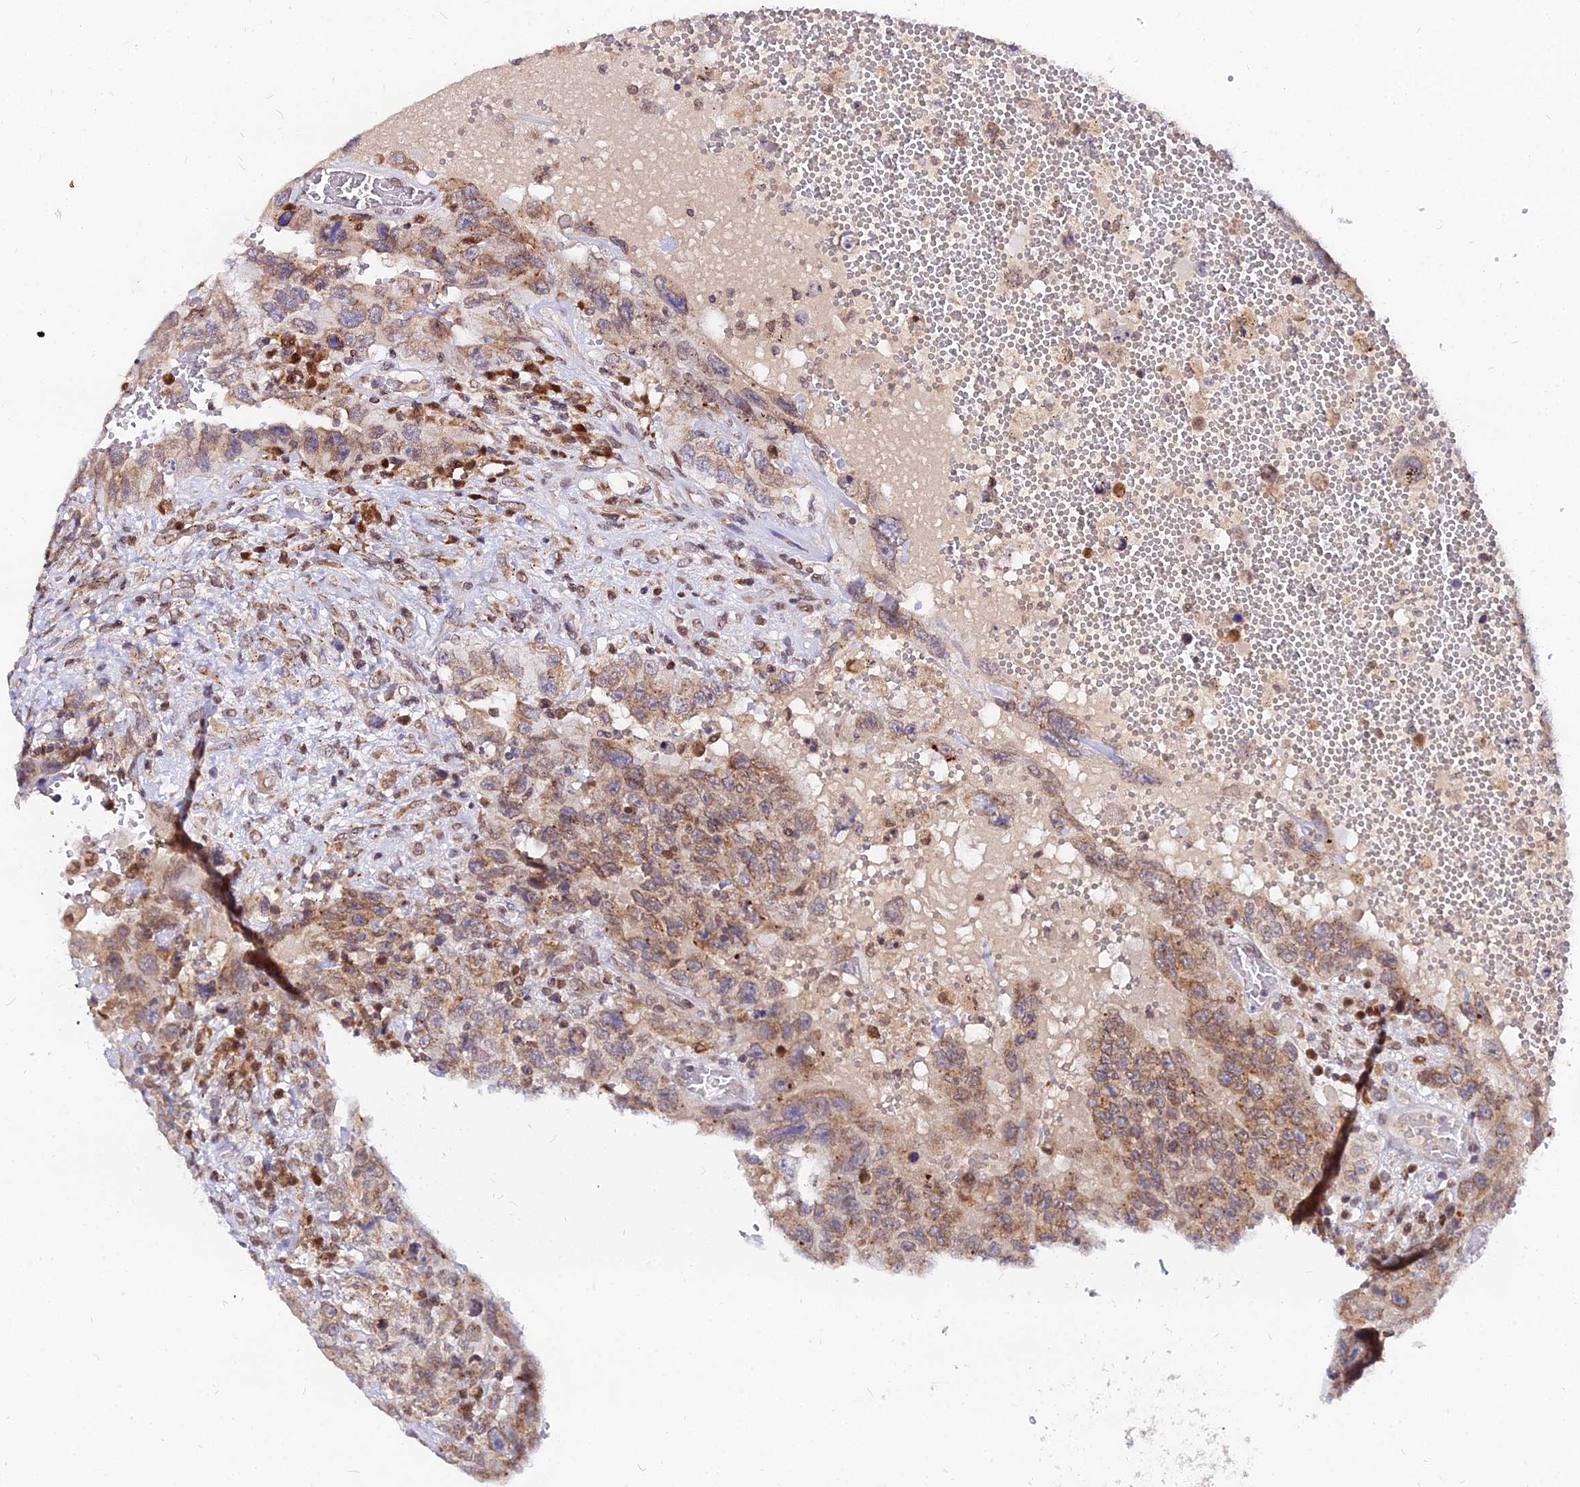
{"staining": {"intensity": "moderate", "quantity": ">75%", "location": "cytoplasmic/membranous"}, "tissue": "testis cancer", "cell_type": "Tumor cells", "image_type": "cancer", "snomed": [{"axis": "morphology", "description": "Carcinoma, Embryonal, NOS"}, {"axis": "topography", "description": "Testis"}], "caption": "Testis embryonal carcinoma stained with DAB (3,3'-diaminobenzidine) immunohistochemistry exhibits medium levels of moderate cytoplasmic/membranous expression in about >75% of tumor cells. Nuclei are stained in blue.", "gene": "RNF121", "patient": {"sex": "male", "age": 26}}